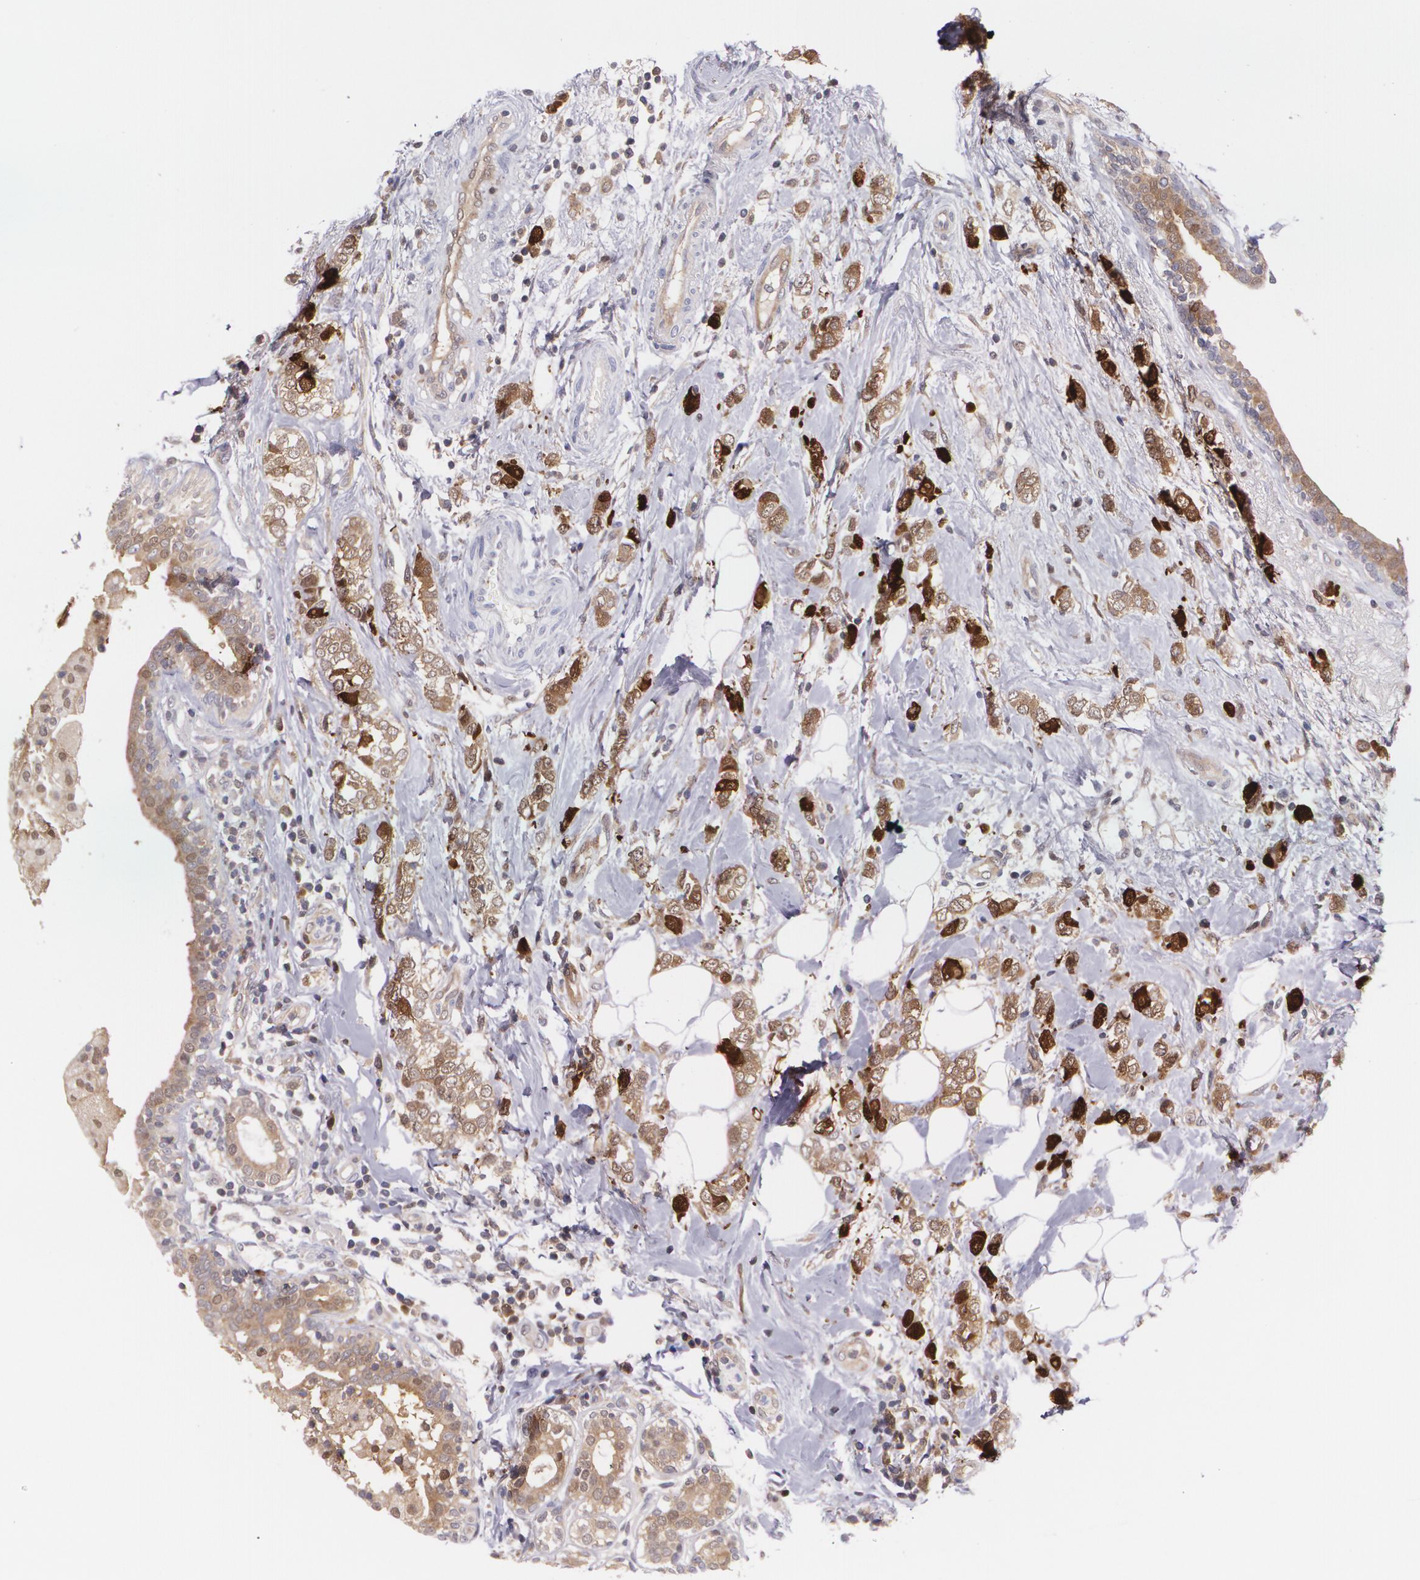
{"staining": {"intensity": "moderate", "quantity": ">75%", "location": "cytoplasmic/membranous,nuclear"}, "tissue": "breast cancer", "cell_type": "Tumor cells", "image_type": "cancer", "snomed": [{"axis": "morphology", "description": "Normal tissue, NOS"}, {"axis": "morphology", "description": "Lobular carcinoma"}, {"axis": "topography", "description": "Breast"}], "caption": "Immunohistochemical staining of breast cancer demonstrates moderate cytoplasmic/membranous and nuclear protein positivity in about >75% of tumor cells. The staining is performed using DAB brown chromogen to label protein expression. The nuclei are counter-stained blue using hematoxylin.", "gene": "HSPH1", "patient": {"sex": "female", "age": 47}}